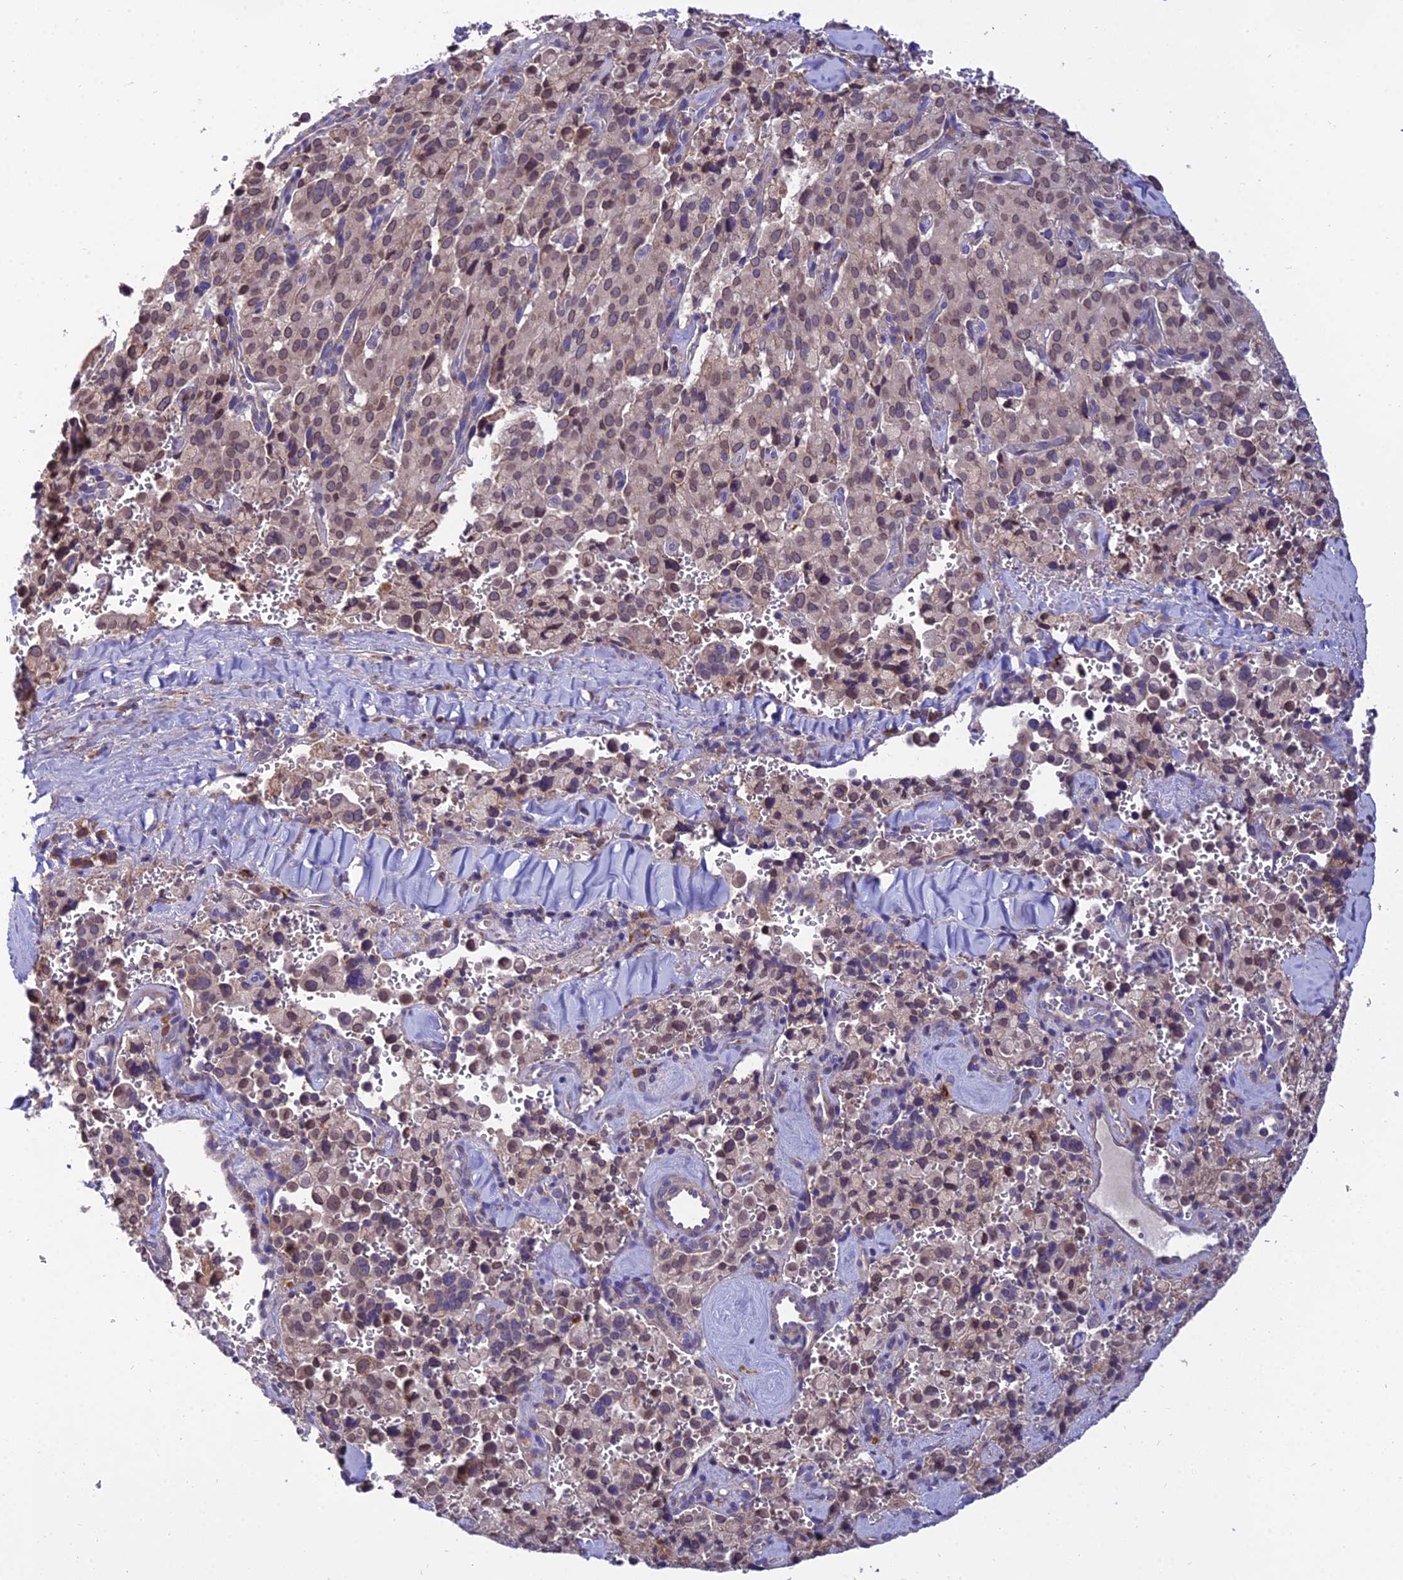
{"staining": {"intensity": "weak", "quantity": "25%-75%", "location": "nuclear"}, "tissue": "pancreatic cancer", "cell_type": "Tumor cells", "image_type": "cancer", "snomed": [{"axis": "morphology", "description": "Adenocarcinoma, NOS"}, {"axis": "topography", "description": "Pancreas"}], "caption": "Brown immunohistochemical staining in human pancreatic cancer reveals weak nuclear staining in about 25%-75% of tumor cells.", "gene": "UMAD1", "patient": {"sex": "male", "age": 65}}